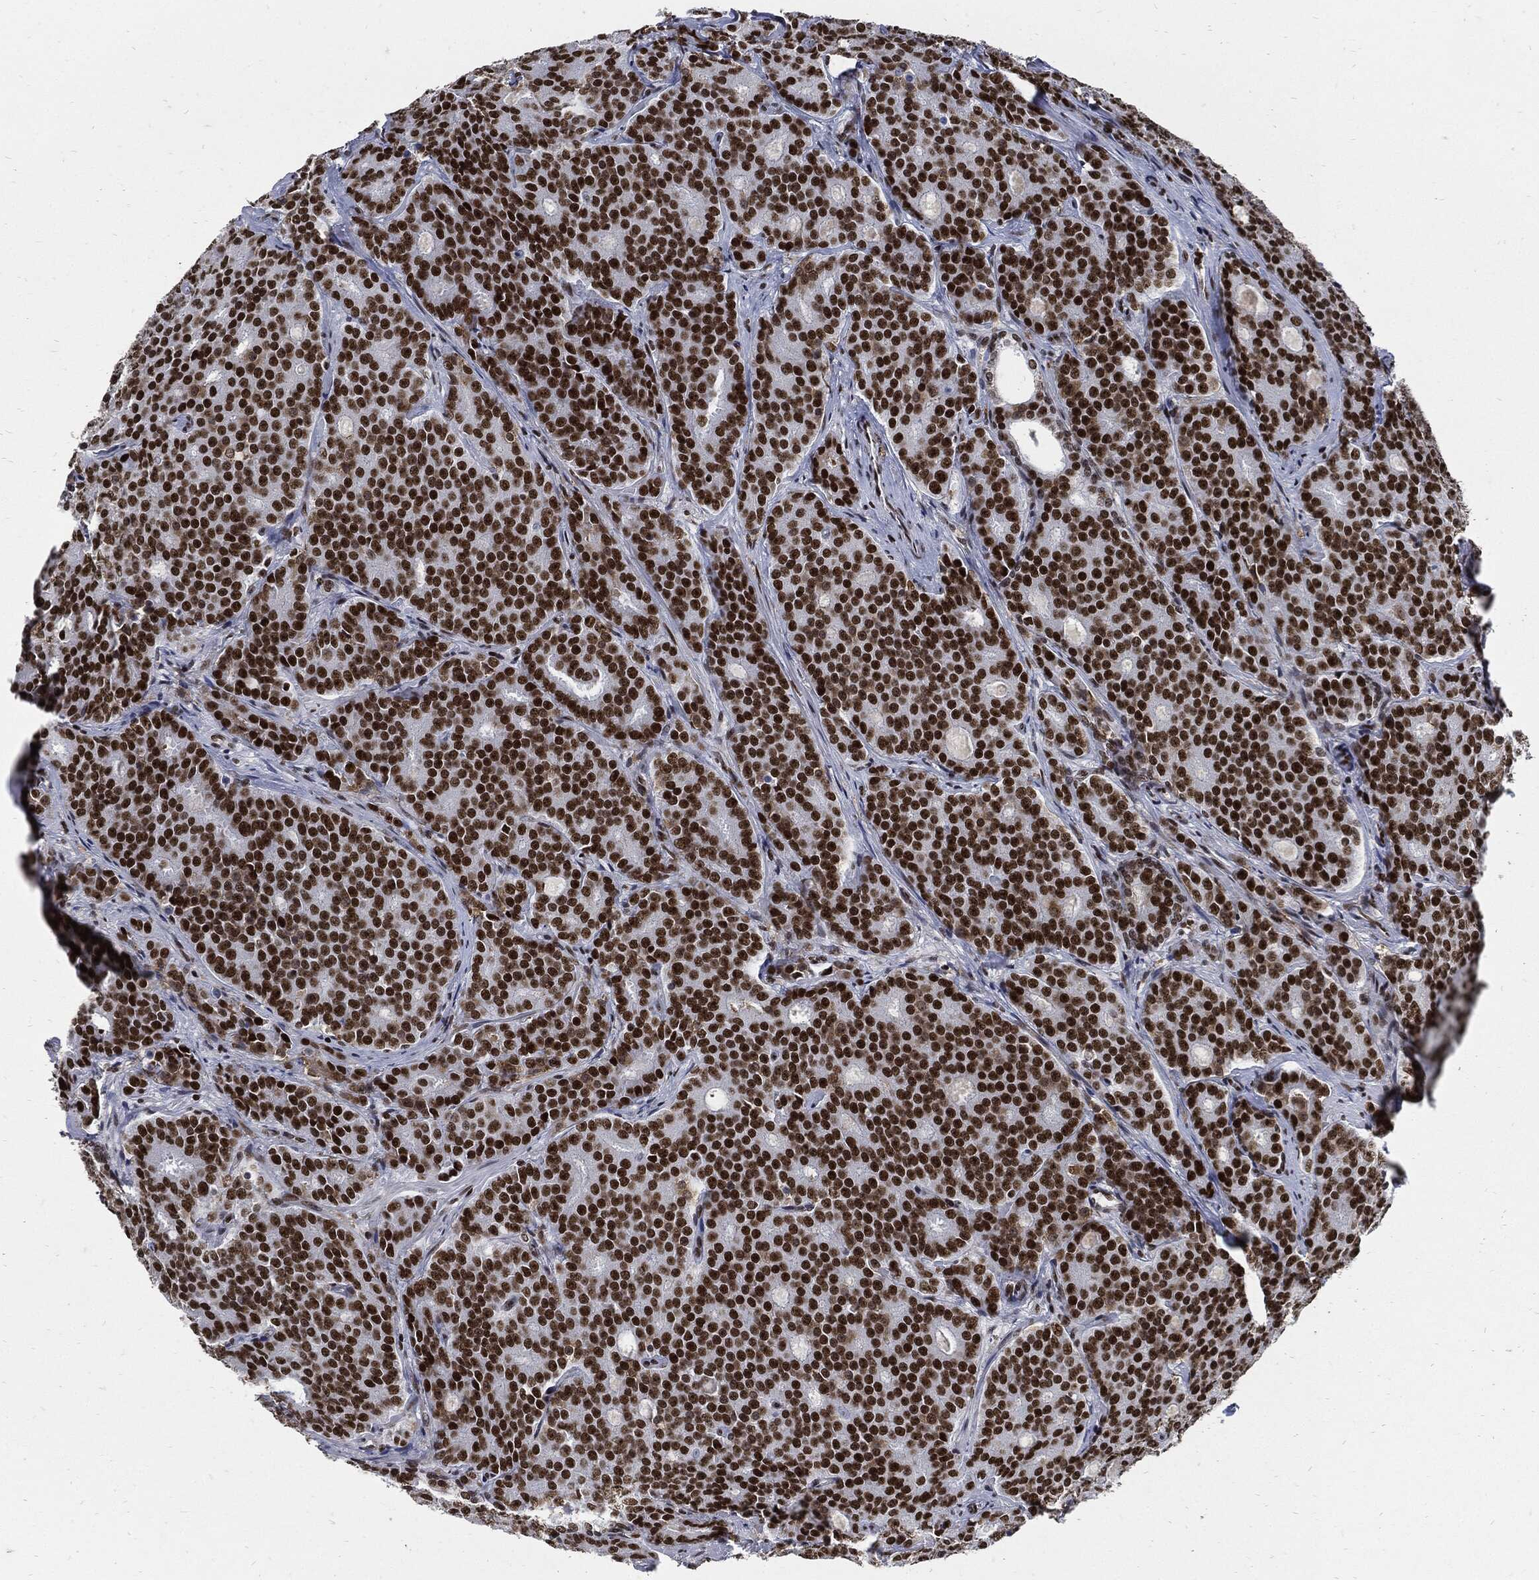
{"staining": {"intensity": "strong", "quantity": ">75%", "location": "nuclear"}, "tissue": "prostate cancer", "cell_type": "Tumor cells", "image_type": "cancer", "snomed": [{"axis": "morphology", "description": "Adenocarcinoma, NOS"}, {"axis": "topography", "description": "Prostate"}], "caption": "Prostate cancer (adenocarcinoma) was stained to show a protein in brown. There is high levels of strong nuclear staining in about >75% of tumor cells.", "gene": "TERF2", "patient": {"sex": "male", "age": 71}}